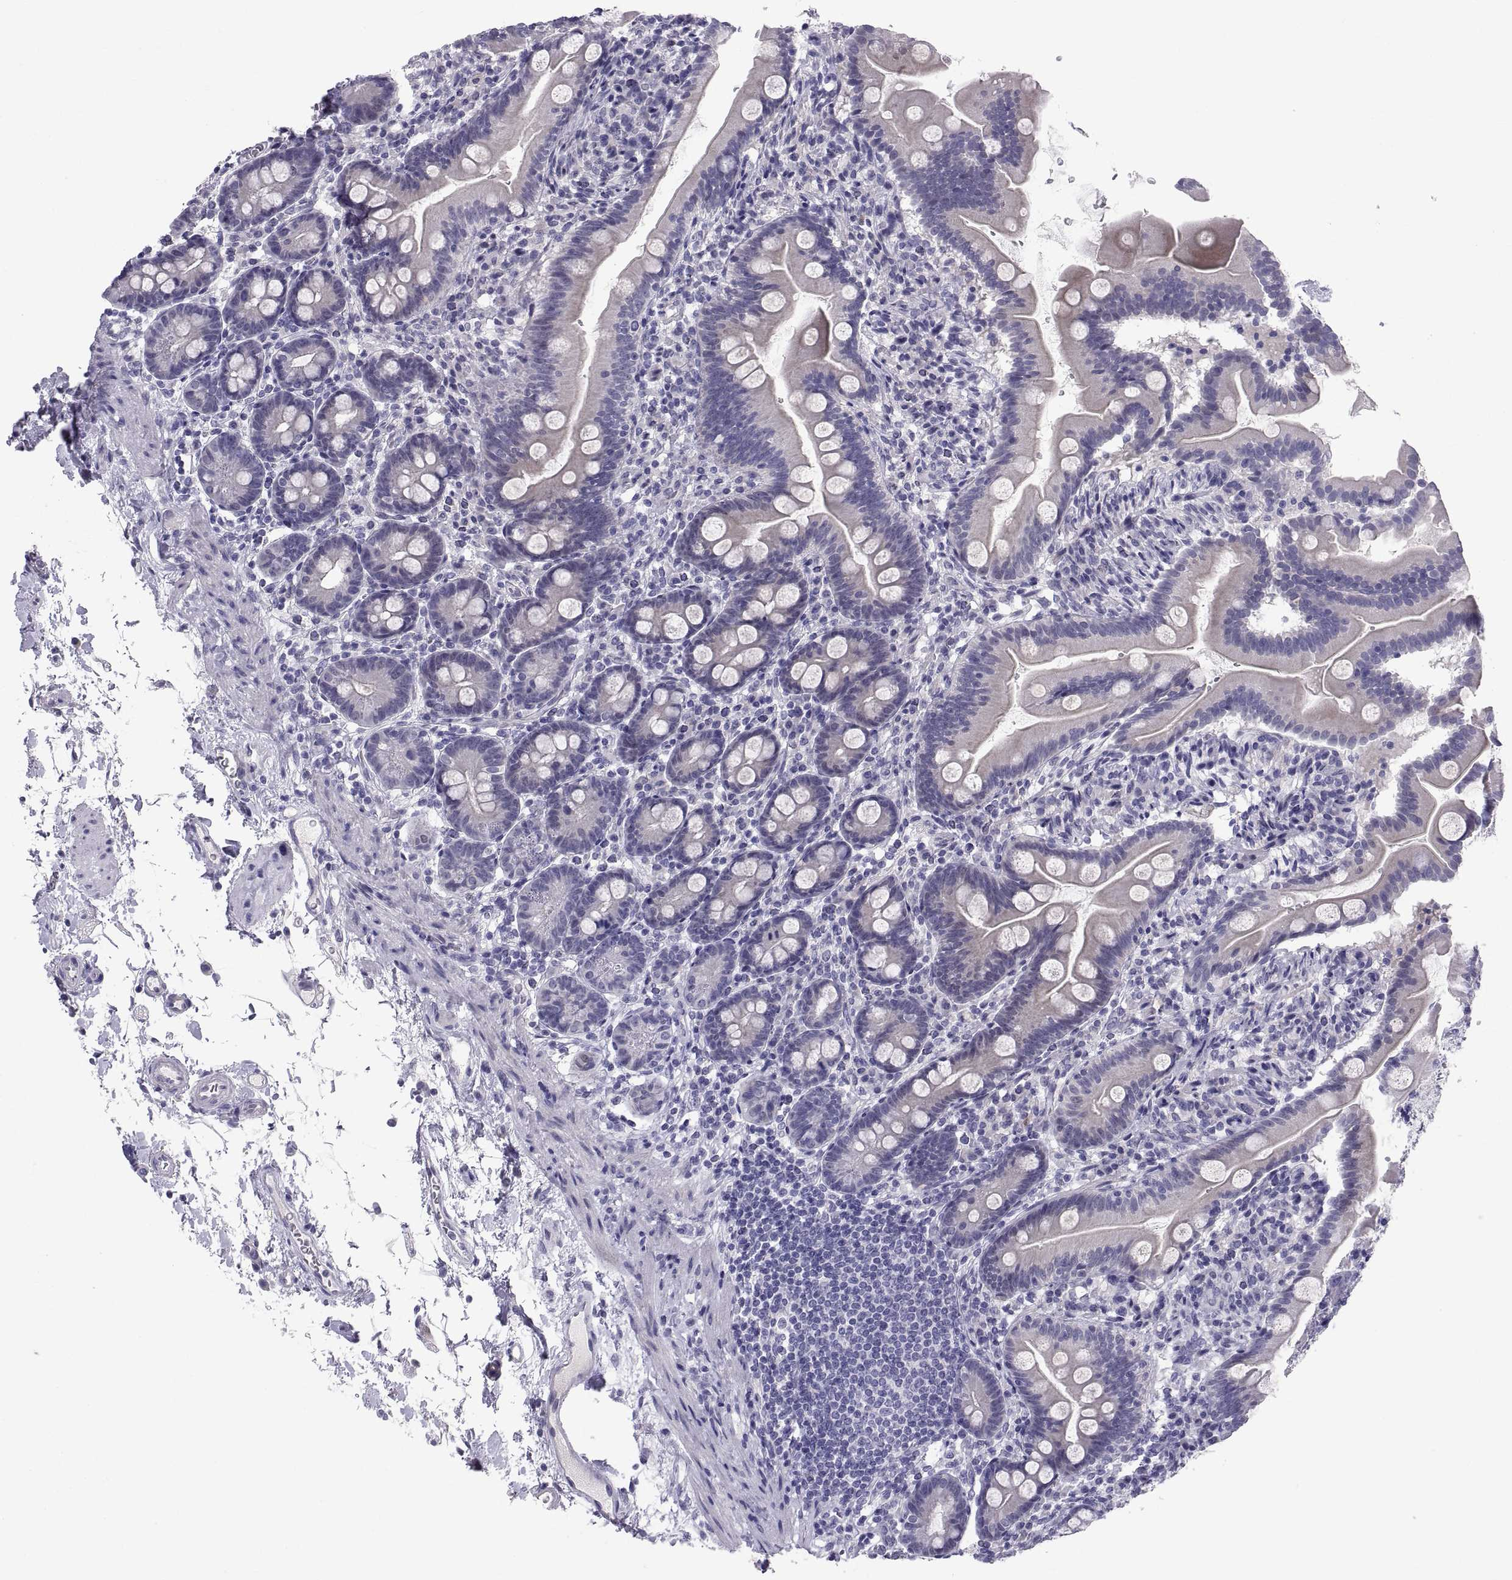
{"staining": {"intensity": "negative", "quantity": "none", "location": "none"}, "tissue": "small intestine", "cell_type": "Glandular cells", "image_type": "normal", "snomed": [{"axis": "morphology", "description": "Normal tissue, NOS"}, {"axis": "topography", "description": "Small intestine"}], "caption": "Immunohistochemistry (IHC) photomicrograph of normal small intestine stained for a protein (brown), which displays no positivity in glandular cells. (Stains: DAB immunohistochemistry (IHC) with hematoxylin counter stain, Microscopy: brightfield microscopy at high magnification).", "gene": "TEX13A", "patient": {"sex": "female", "age": 44}}